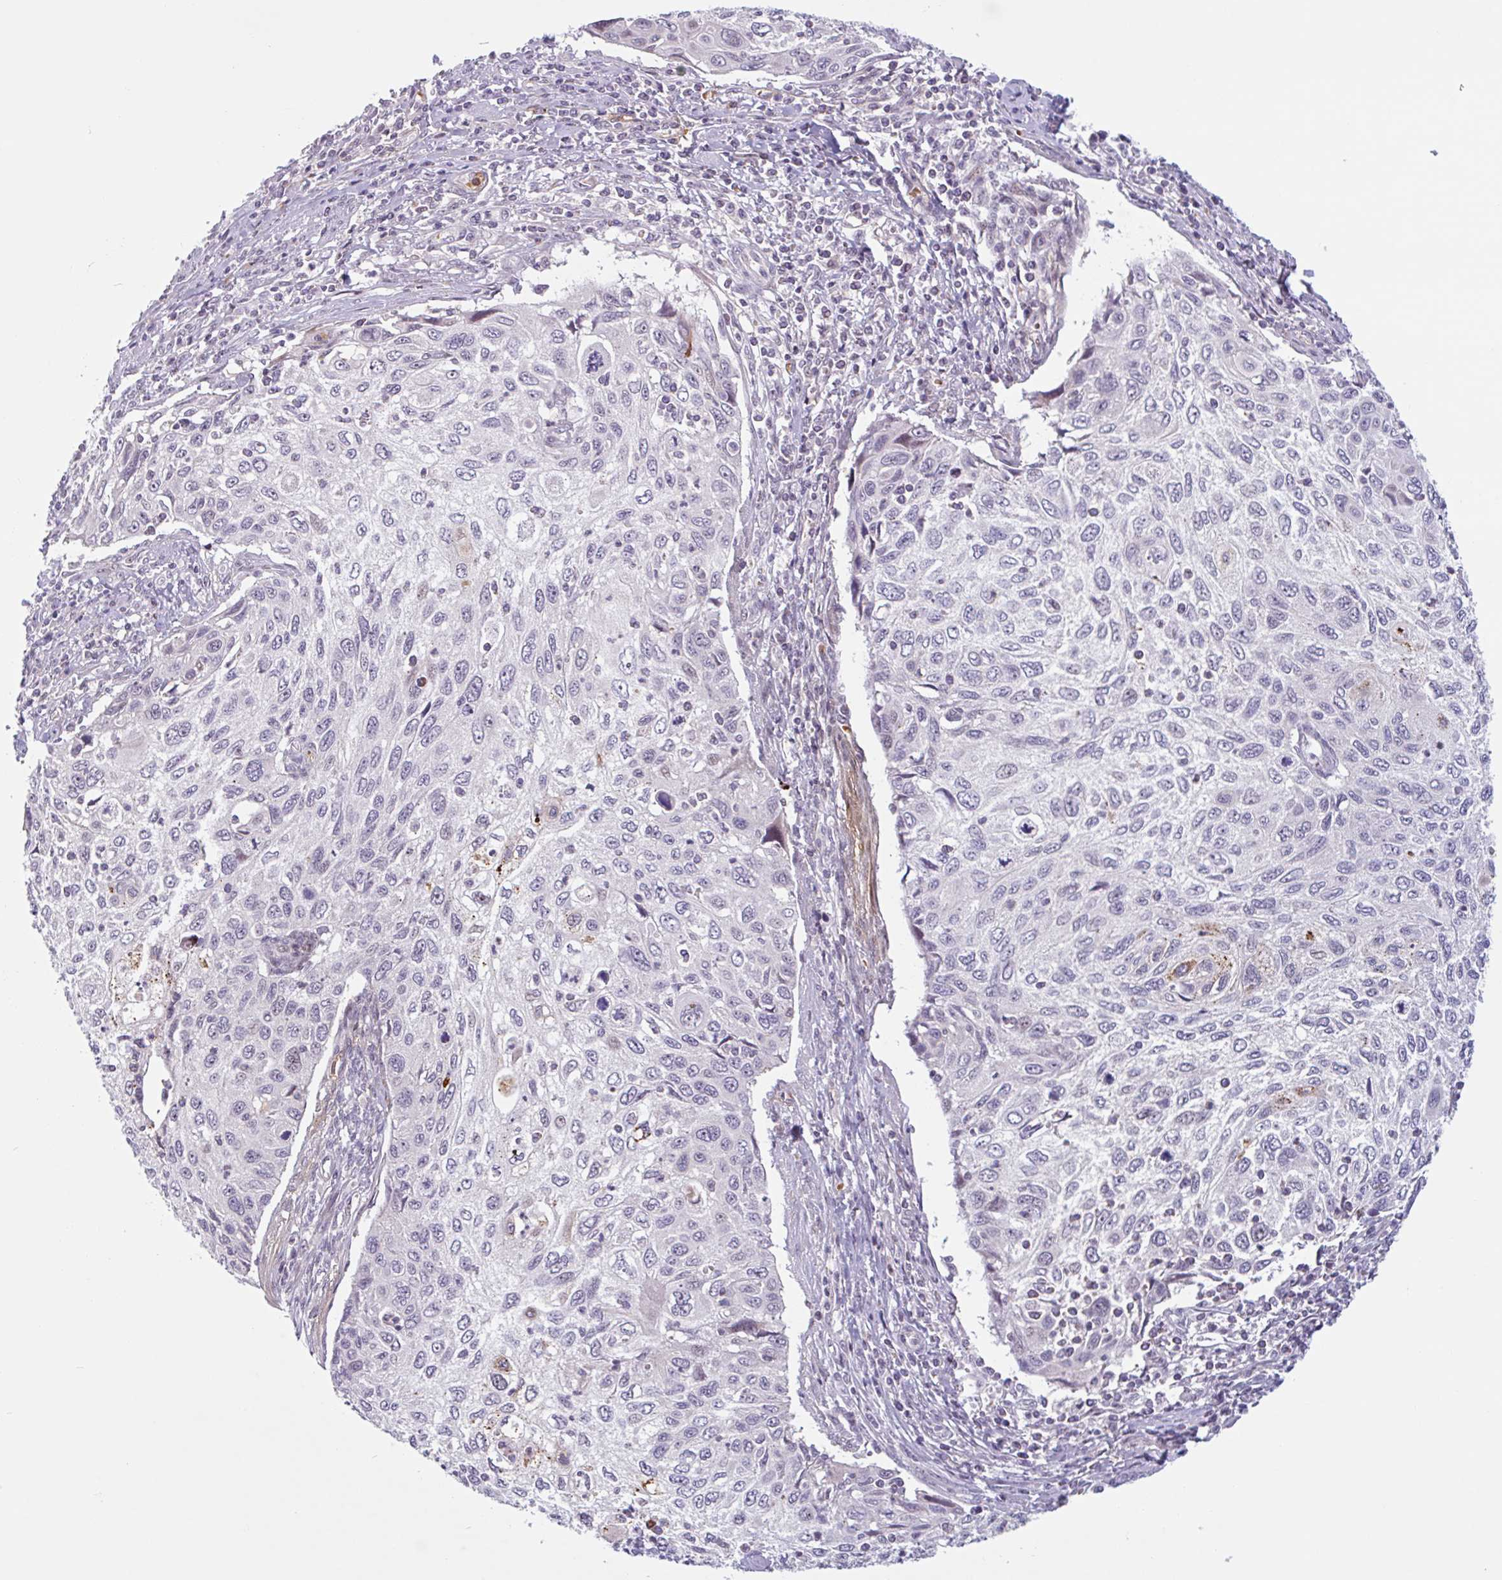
{"staining": {"intensity": "moderate", "quantity": "<25%", "location": "nuclear"}, "tissue": "cervical cancer", "cell_type": "Tumor cells", "image_type": "cancer", "snomed": [{"axis": "morphology", "description": "Squamous cell carcinoma, NOS"}, {"axis": "topography", "description": "Cervix"}], "caption": "Immunohistochemistry (IHC) (DAB (3,3'-diaminobenzidine)) staining of cervical squamous cell carcinoma reveals moderate nuclear protein expression in about <25% of tumor cells.", "gene": "TMEM119", "patient": {"sex": "female", "age": 70}}